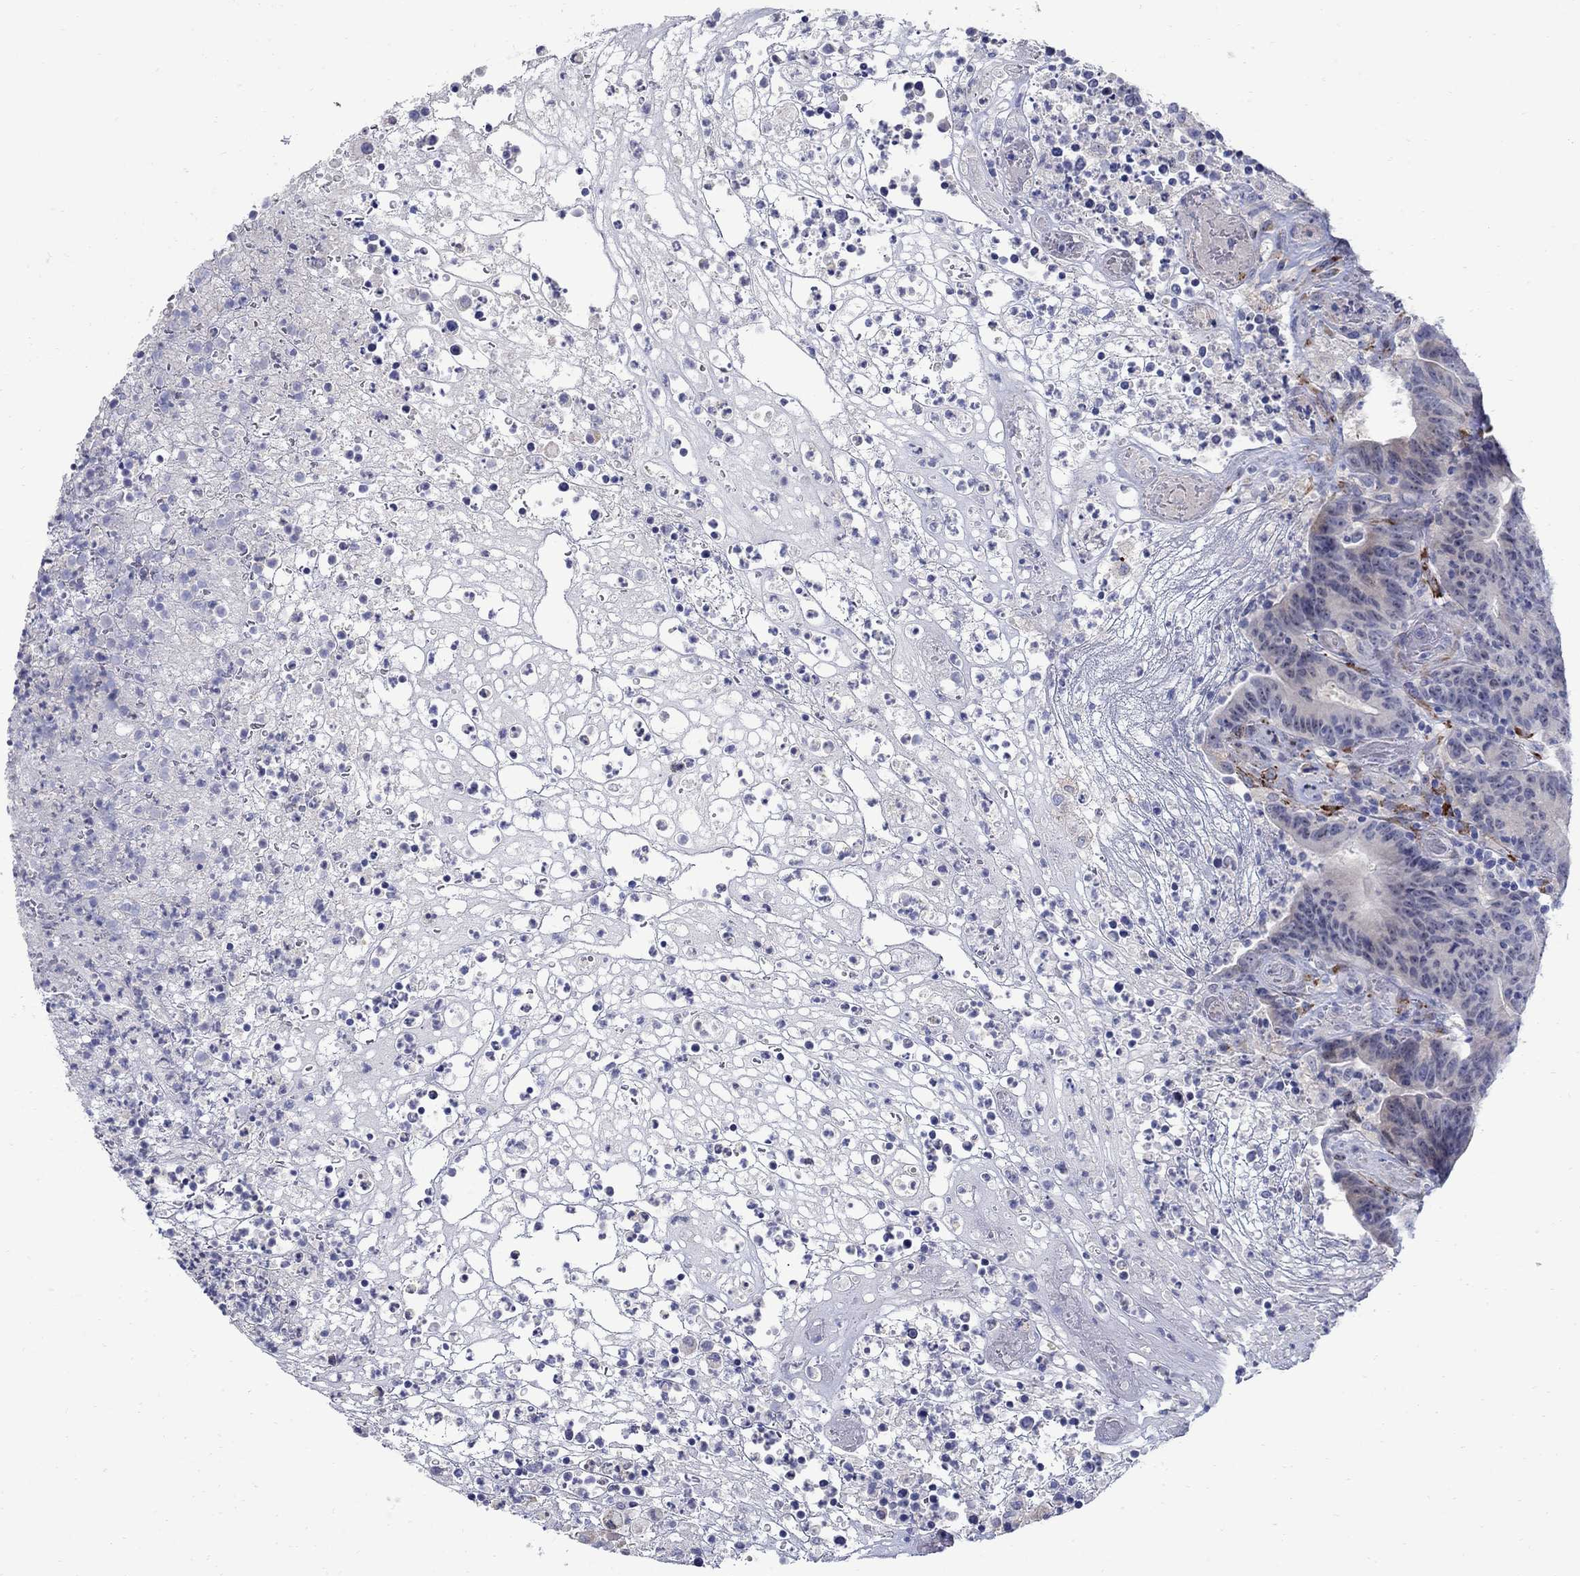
{"staining": {"intensity": "negative", "quantity": "none", "location": "none"}, "tissue": "colorectal cancer", "cell_type": "Tumor cells", "image_type": "cancer", "snomed": [{"axis": "morphology", "description": "Adenocarcinoma, NOS"}, {"axis": "topography", "description": "Colon"}], "caption": "DAB immunohistochemical staining of colorectal adenocarcinoma exhibits no significant positivity in tumor cells. (Brightfield microscopy of DAB IHC at high magnification).", "gene": "REEP2", "patient": {"sex": "female", "age": 75}}